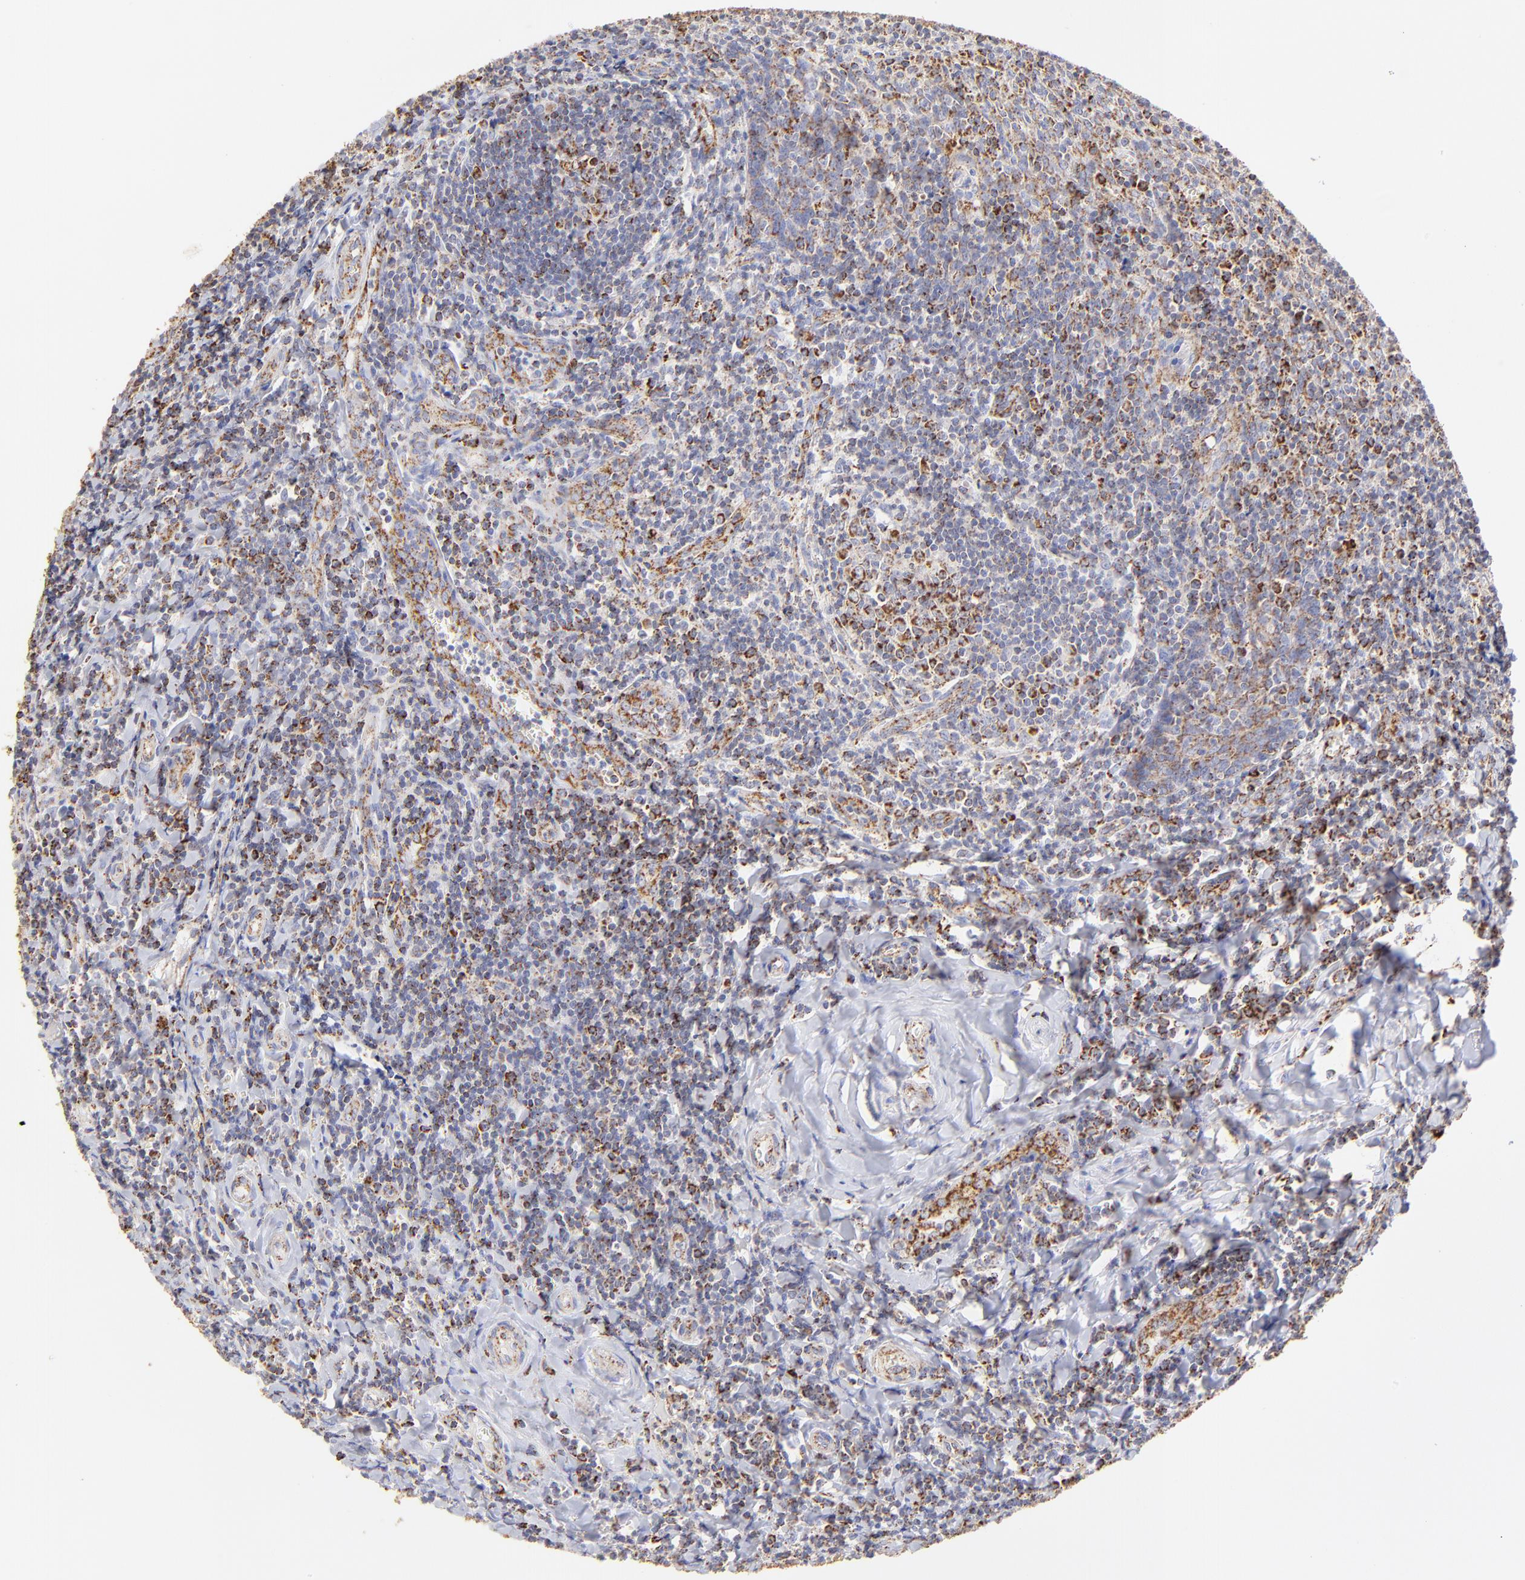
{"staining": {"intensity": "strong", "quantity": "25%-75%", "location": "cytoplasmic/membranous"}, "tissue": "tonsil", "cell_type": "Germinal center cells", "image_type": "normal", "snomed": [{"axis": "morphology", "description": "Normal tissue, NOS"}, {"axis": "topography", "description": "Tonsil"}], "caption": "Immunohistochemistry (IHC) micrograph of unremarkable tonsil: human tonsil stained using immunohistochemistry shows high levels of strong protein expression localized specifically in the cytoplasmic/membranous of germinal center cells, appearing as a cytoplasmic/membranous brown color.", "gene": "ECH1", "patient": {"sex": "male", "age": 20}}